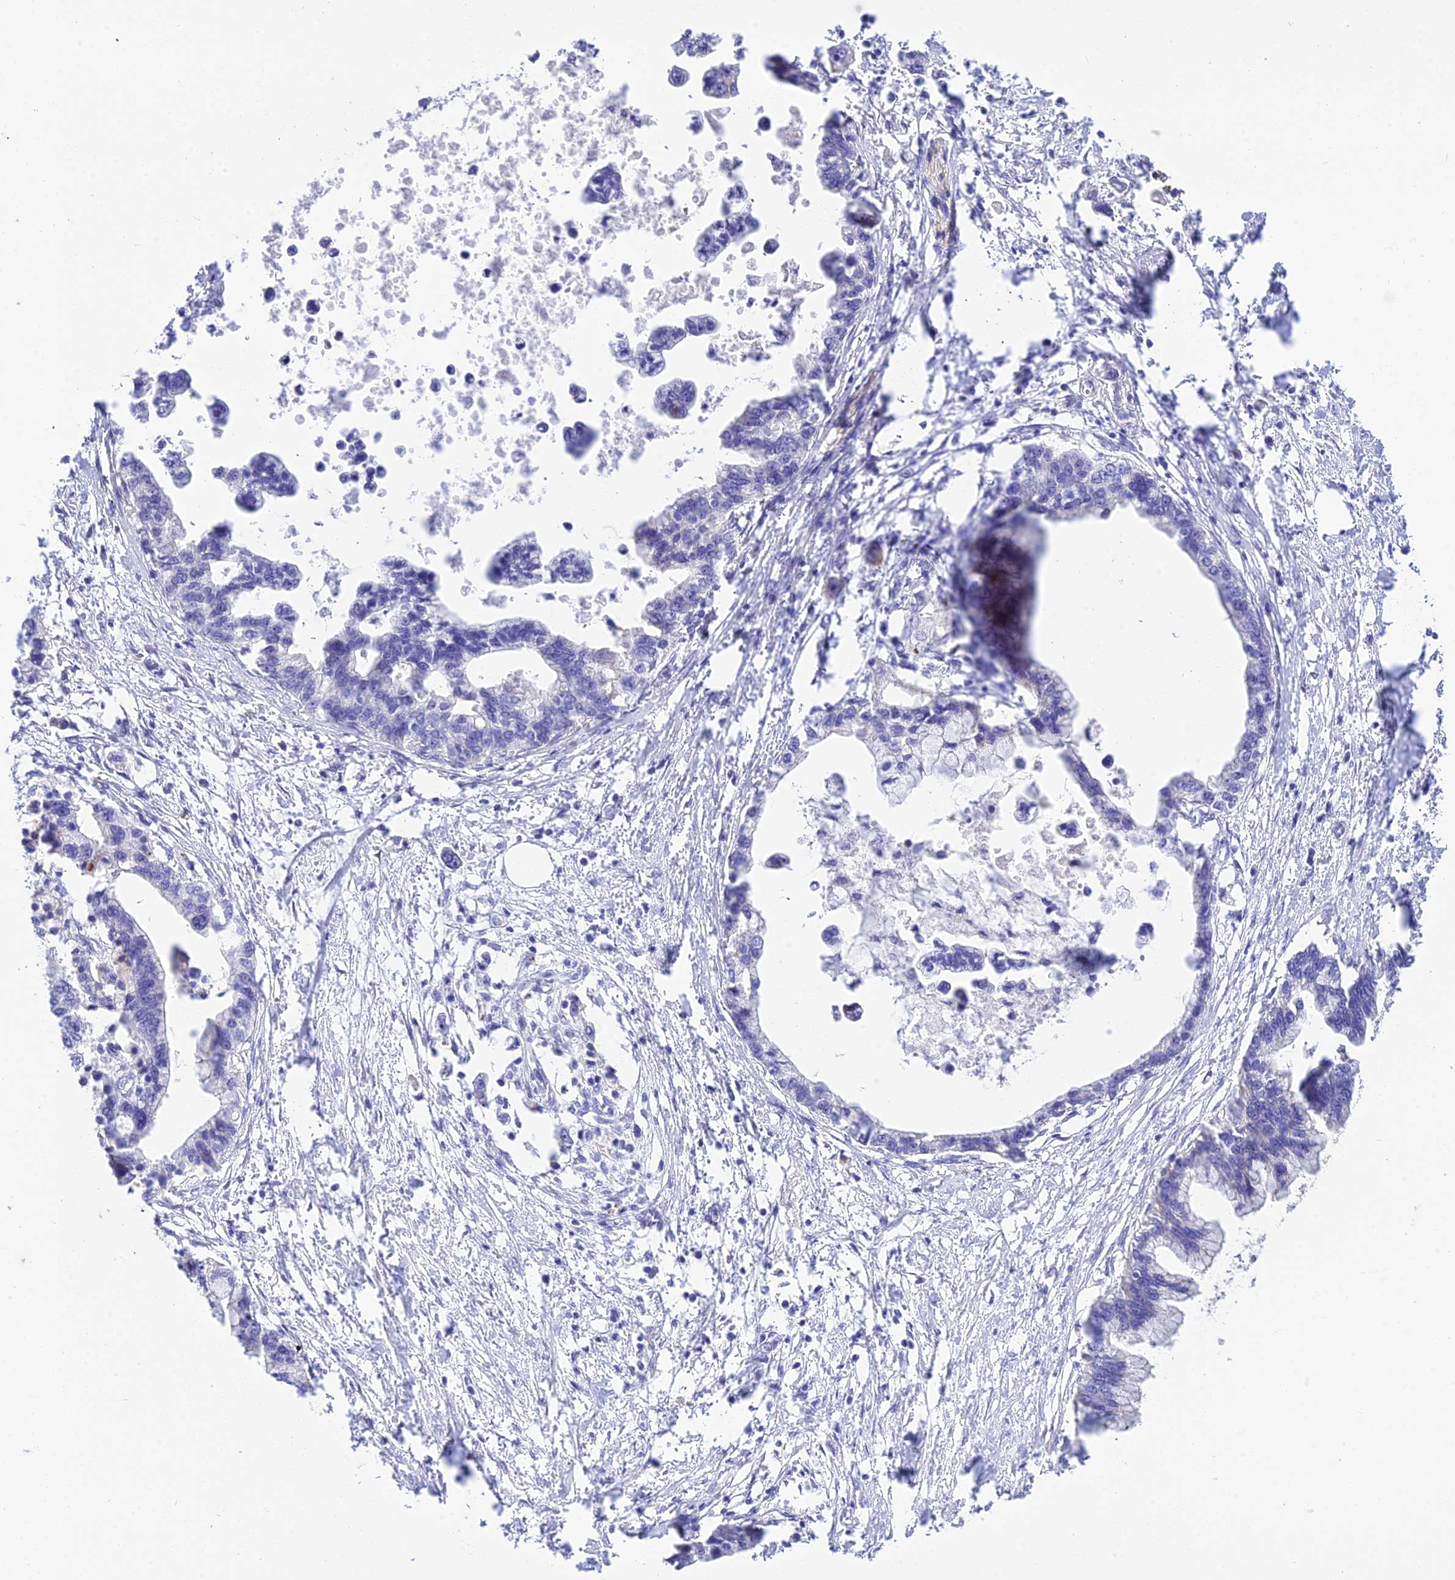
{"staining": {"intensity": "negative", "quantity": "none", "location": "none"}, "tissue": "pancreatic cancer", "cell_type": "Tumor cells", "image_type": "cancer", "snomed": [{"axis": "morphology", "description": "Adenocarcinoma, NOS"}, {"axis": "topography", "description": "Pancreas"}], "caption": "A high-resolution image shows IHC staining of adenocarcinoma (pancreatic), which reveals no significant positivity in tumor cells. (IHC, brightfield microscopy, high magnification).", "gene": "DEFB107A", "patient": {"sex": "female", "age": 83}}